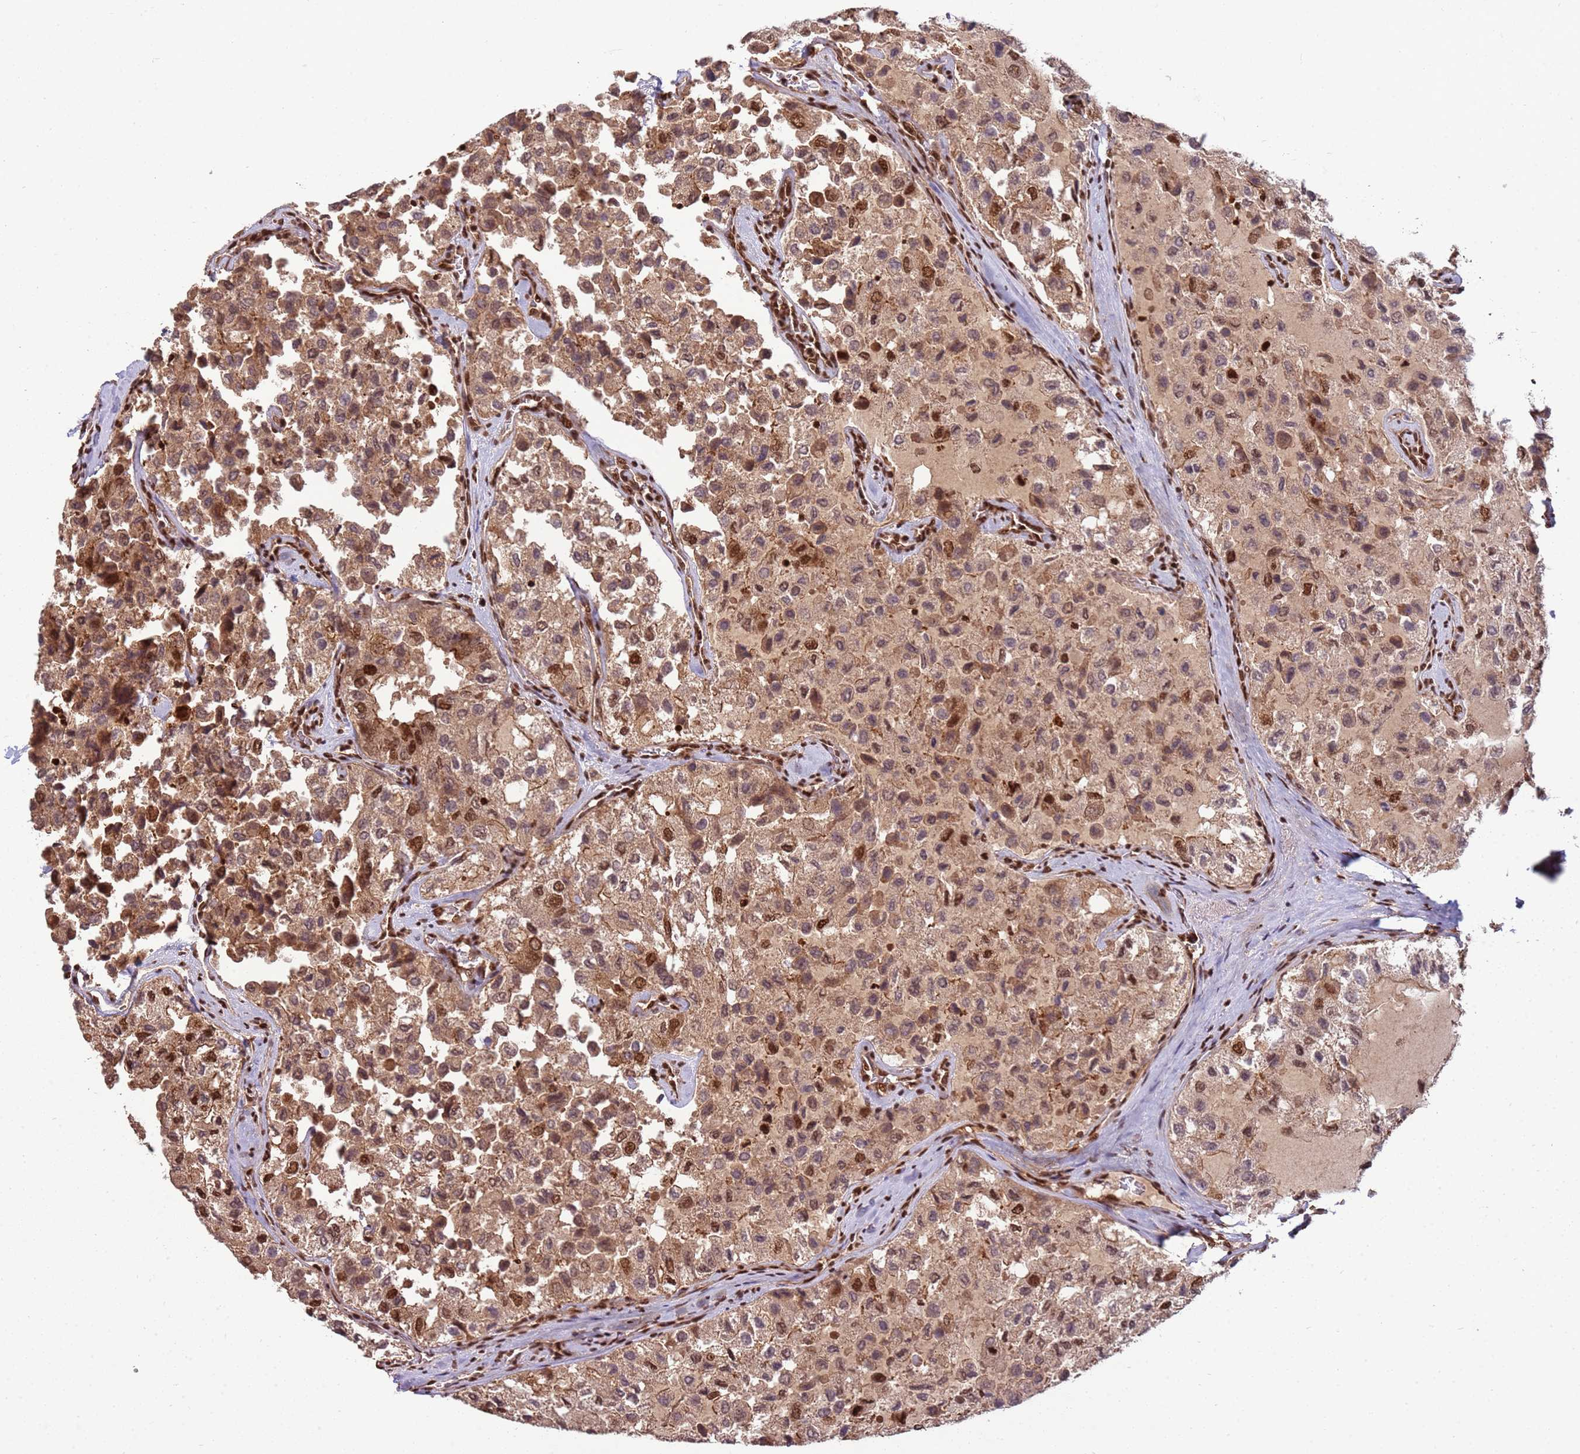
{"staining": {"intensity": "strong", "quantity": ">75%", "location": "cytoplasmic/membranous,nuclear"}, "tissue": "thyroid cancer", "cell_type": "Tumor cells", "image_type": "cancer", "snomed": [{"axis": "morphology", "description": "Follicular adenoma carcinoma, NOS"}, {"axis": "topography", "description": "Thyroid gland"}], "caption": "Human thyroid follicular adenoma carcinoma stained with a protein marker shows strong staining in tumor cells.", "gene": "ZBTB12", "patient": {"sex": "male", "age": 75}}